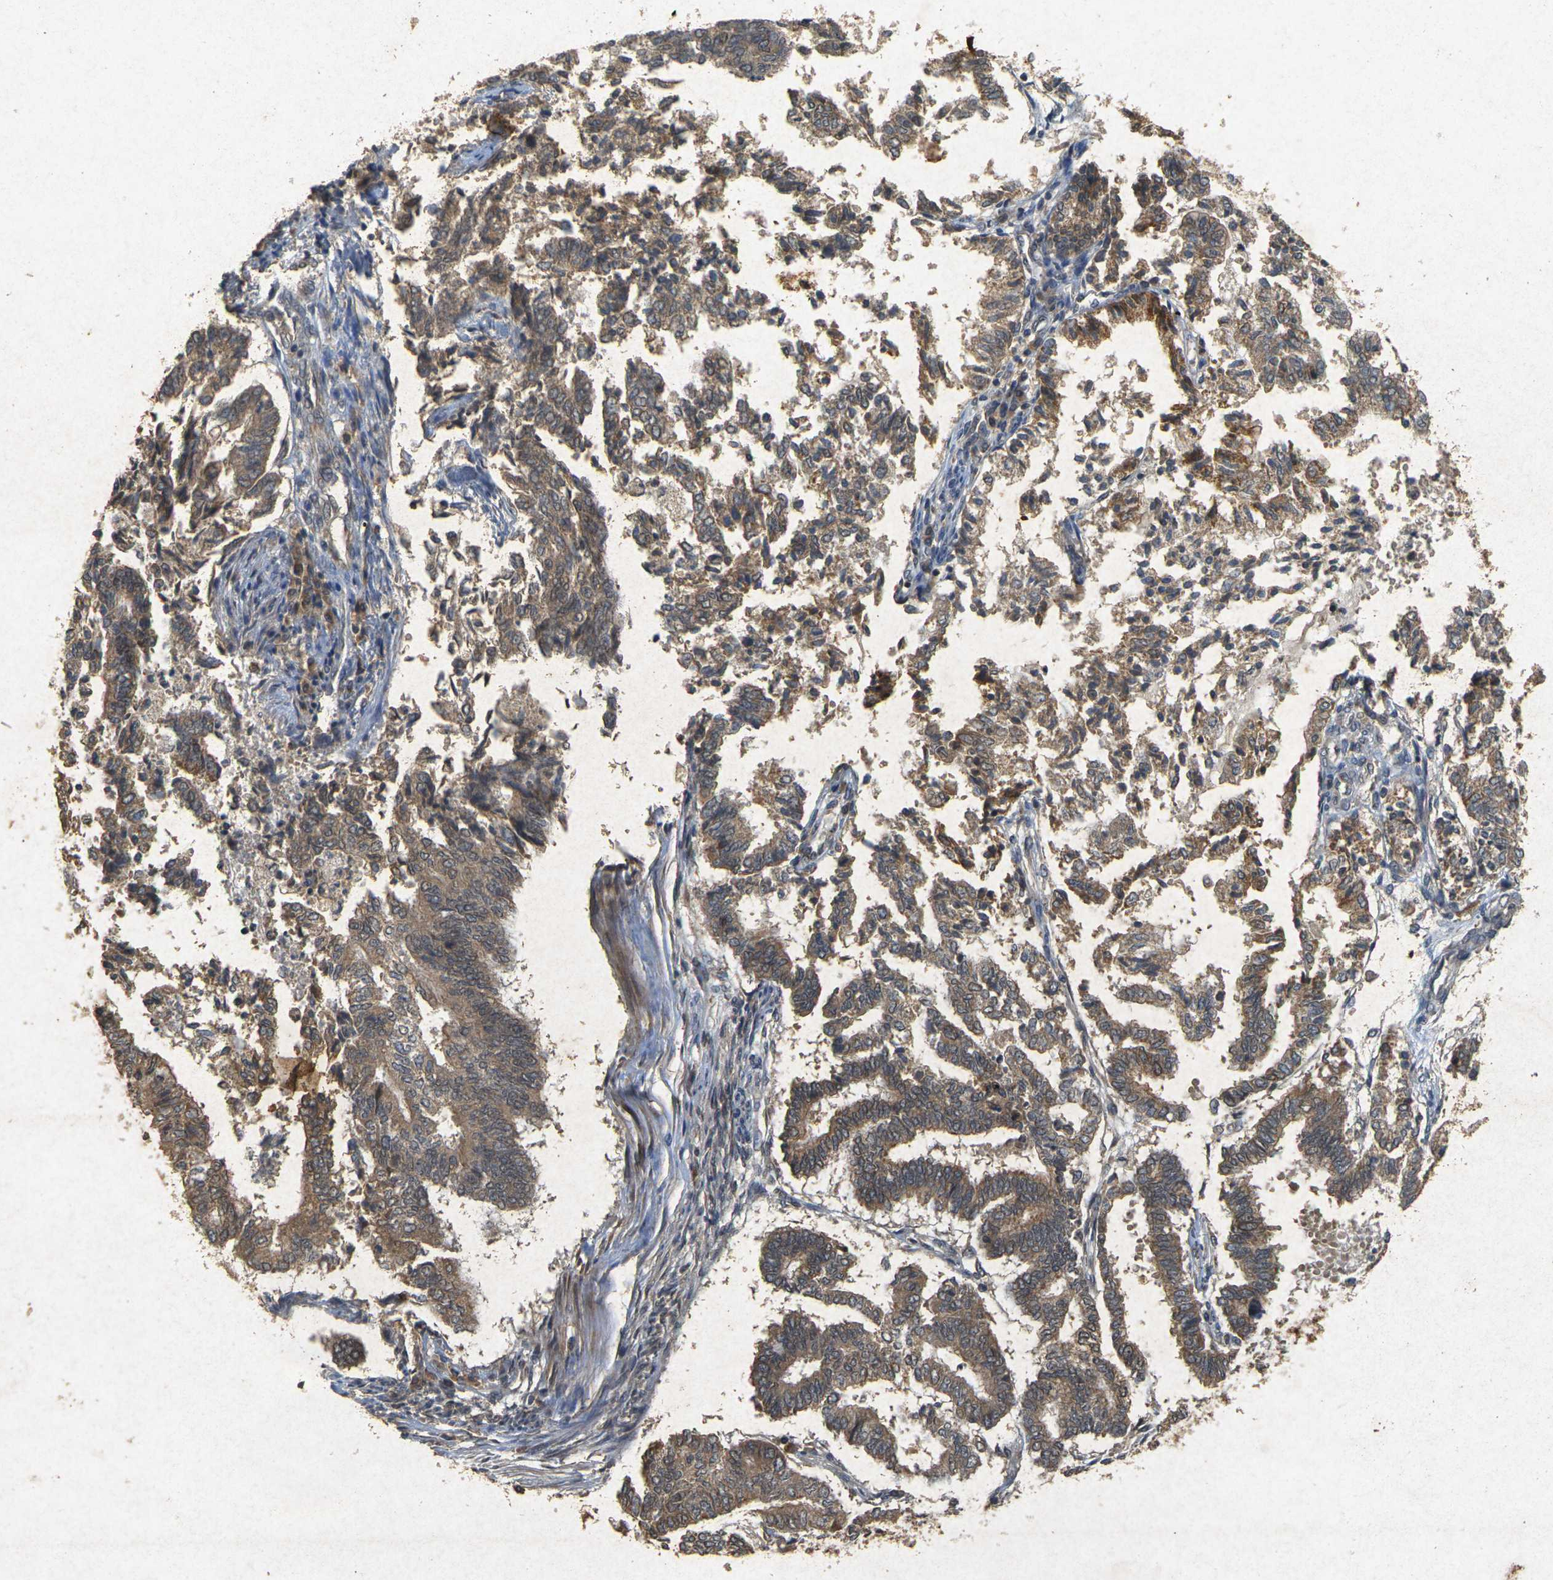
{"staining": {"intensity": "moderate", "quantity": ">75%", "location": "cytoplasmic/membranous"}, "tissue": "endometrial cancer", "cell_type": "Tumor cells", "image_type": "cancer", "snomed": [{"axis": "morphology", "description": "Necrosis, NOS"}, {"axis": "morphology", "description": "Adenocarcinoma, NOS"}, {"axis": "topography", "description": "Endometrium"}], "caption": "A brown stain shows moderate cytoplasmic/membranous expression of a protein in endometrial adenocarcinoma tumor cells.", "gene": "ERN1", "patient": {"sex": "female", "age": 79}}